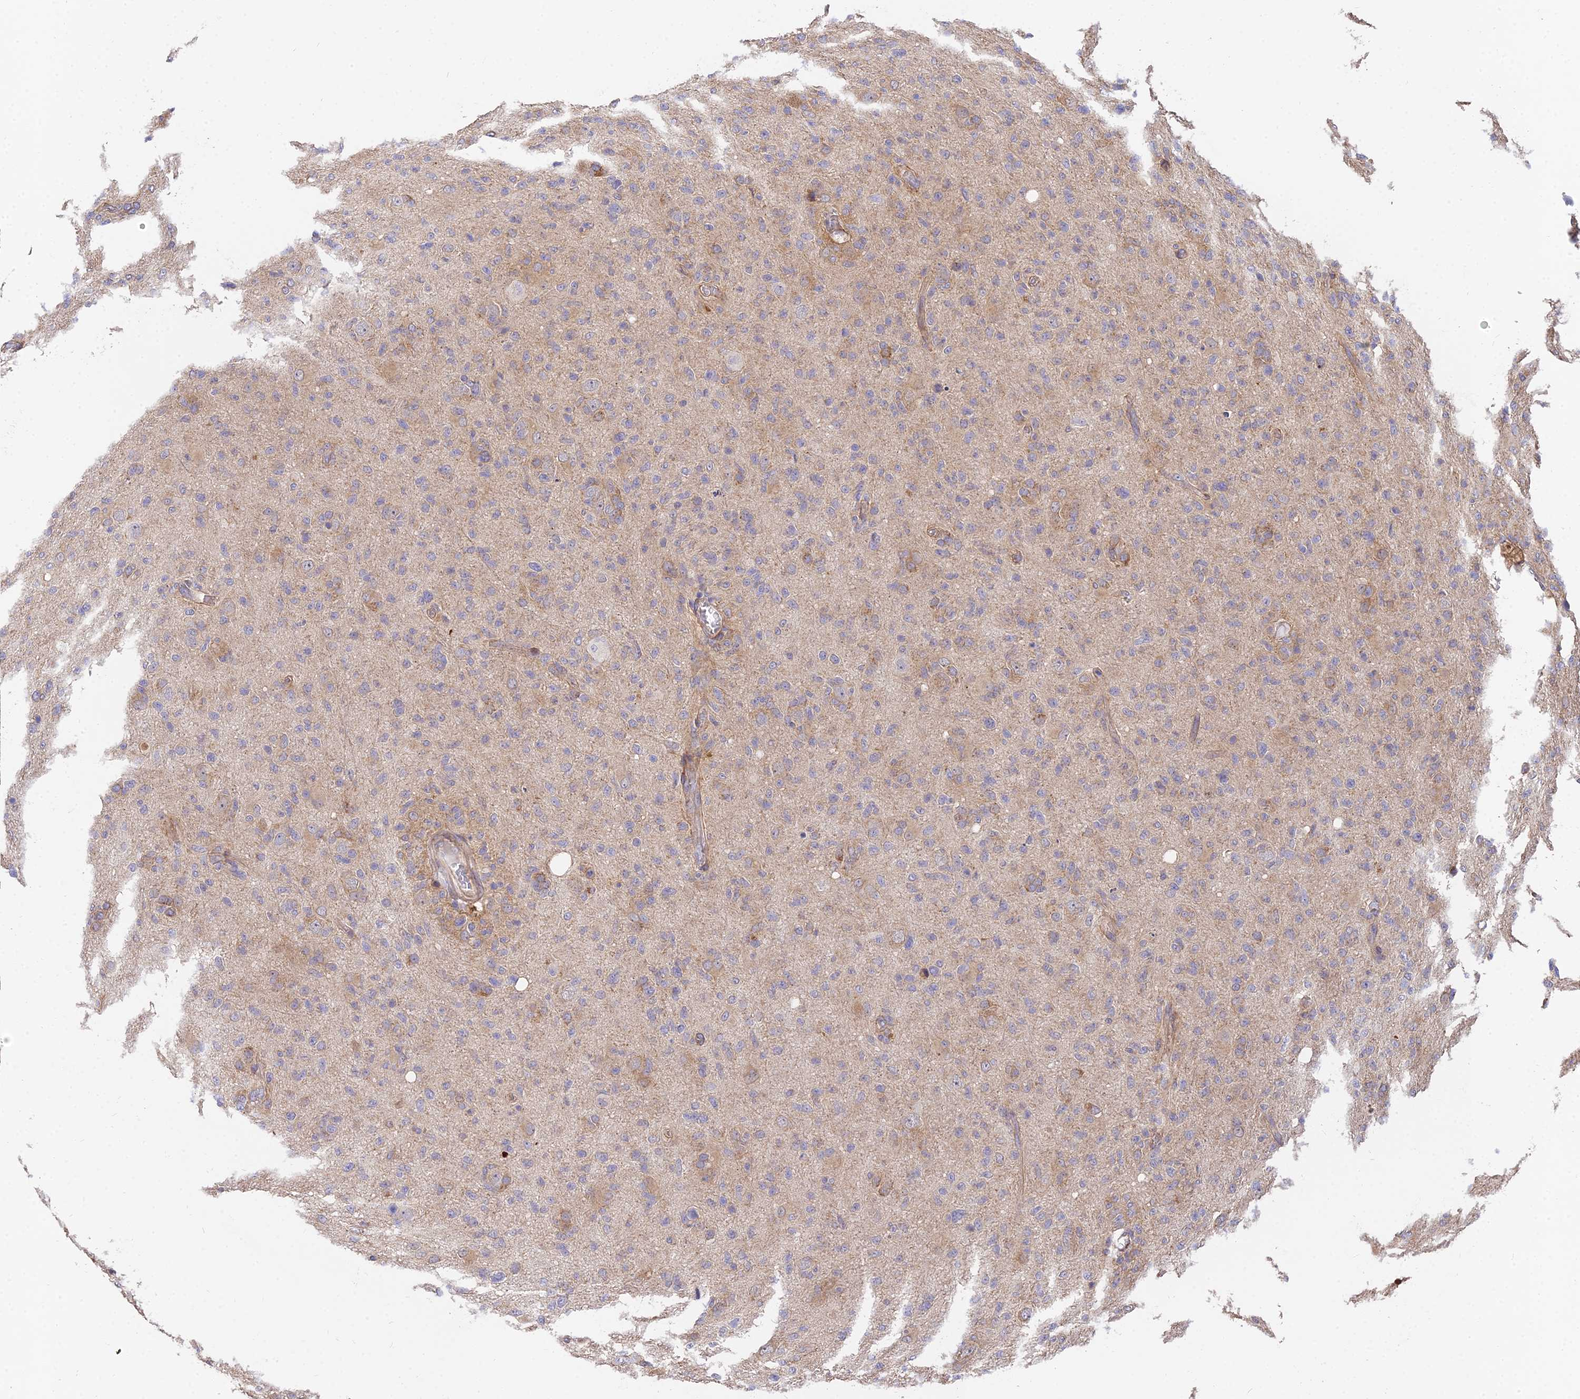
{"staining": {"intensity": "weak", "quantity": "<25%", "location": "cytoplasmic/membranous"}, "tissue": "glioma", "cell_type": "Tumor cells", "image_type": "cancer", "snomed": [{"axis": "morphology", "description": "Glioma, malignant, High grade"}, {"axis": "topography", "description": "Brain"}], "caption": "Image shows no significant protein positivity in tumor cells of high-grade glioma (malignant).", "gene": "ARL8B", "patient": {"sex": "female", "age": 57}}